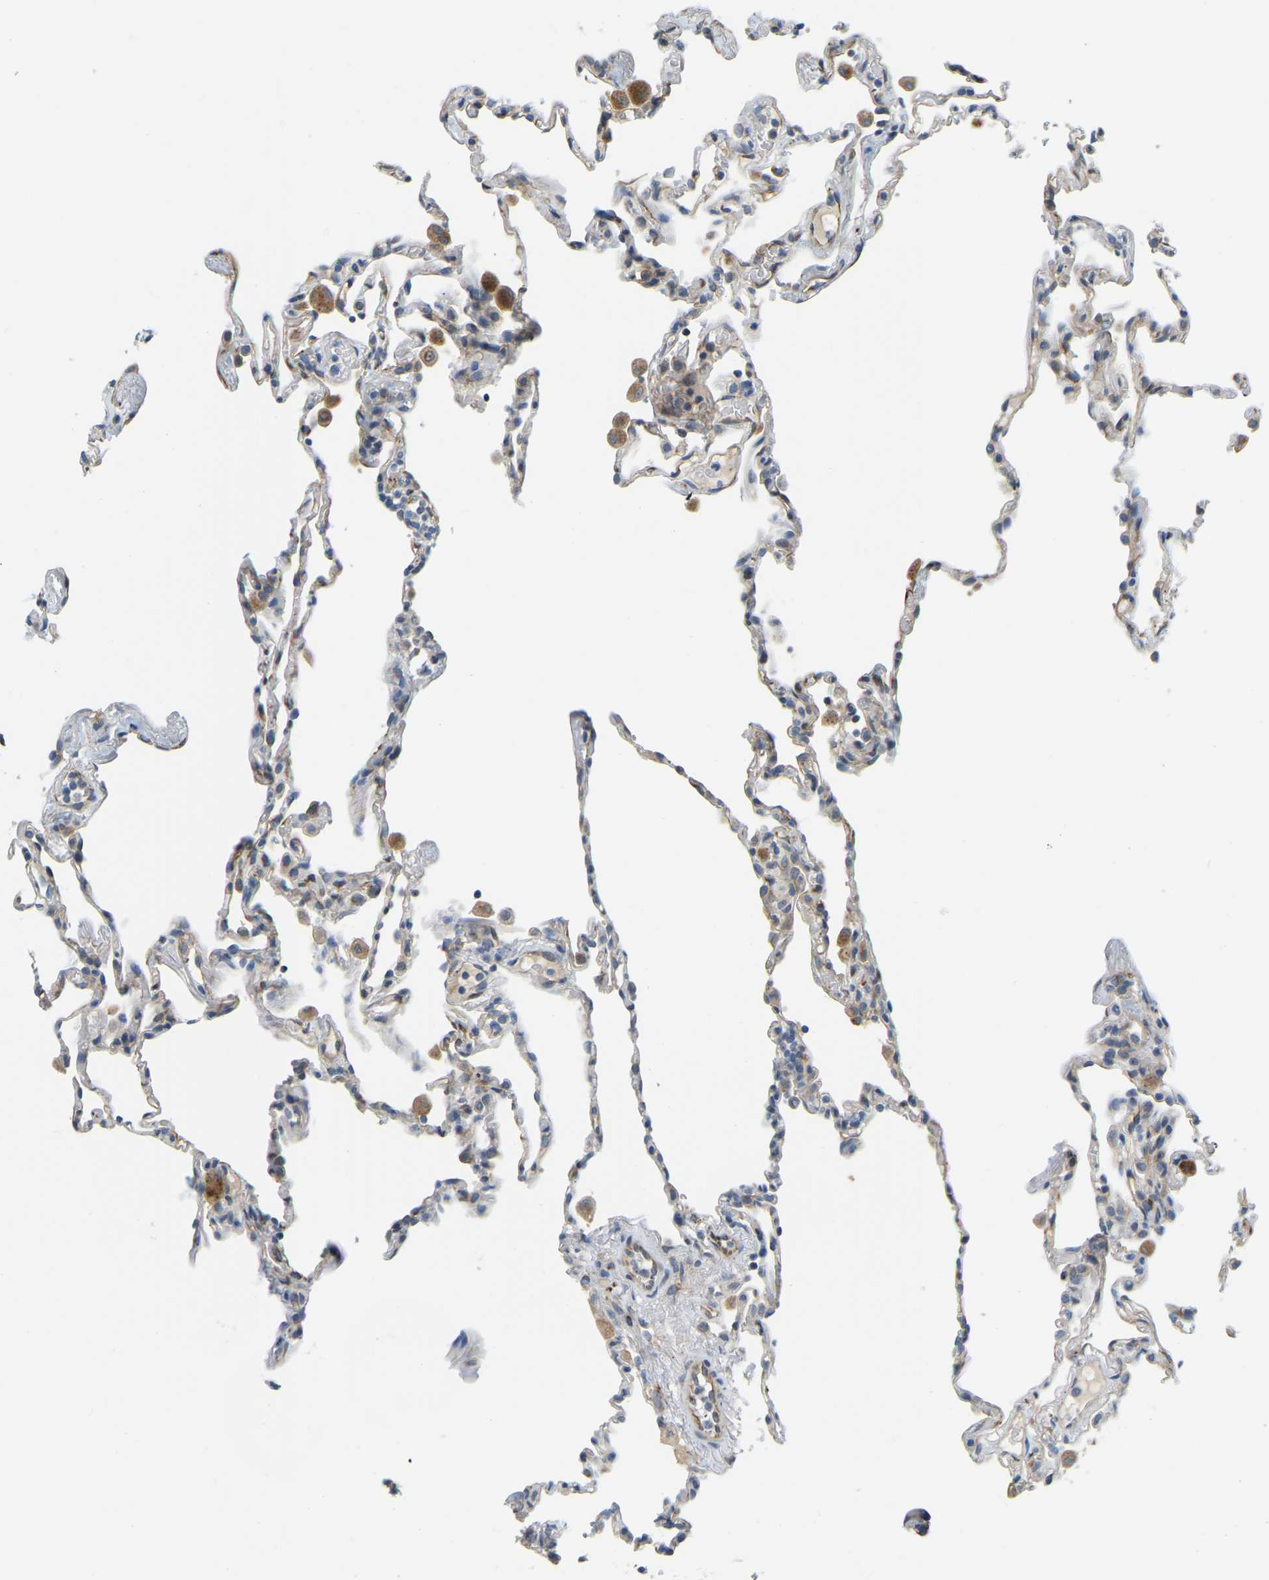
{"staining": {"intensity": "moderate", "quantity": "<25%", "location": "cytoplasmic/membranous"}, "tissue": "lung", "cell_type": "Alveolar cells", "image_type": "normal", "snomed": [{"axis": "morphology", "description": "Normal tissue, NOS"}, {"axis": "topography", "description": "Lung"}], "caption": "Immunohistochemistry histopathology image of benign human lung stained for a protein (brown), which reveals low levels of moderate cytoplasmic/membranous expression in about <25% of alveolar cells.", "gene": "NME8", "patient": {"sex": "male", "age": 59}}